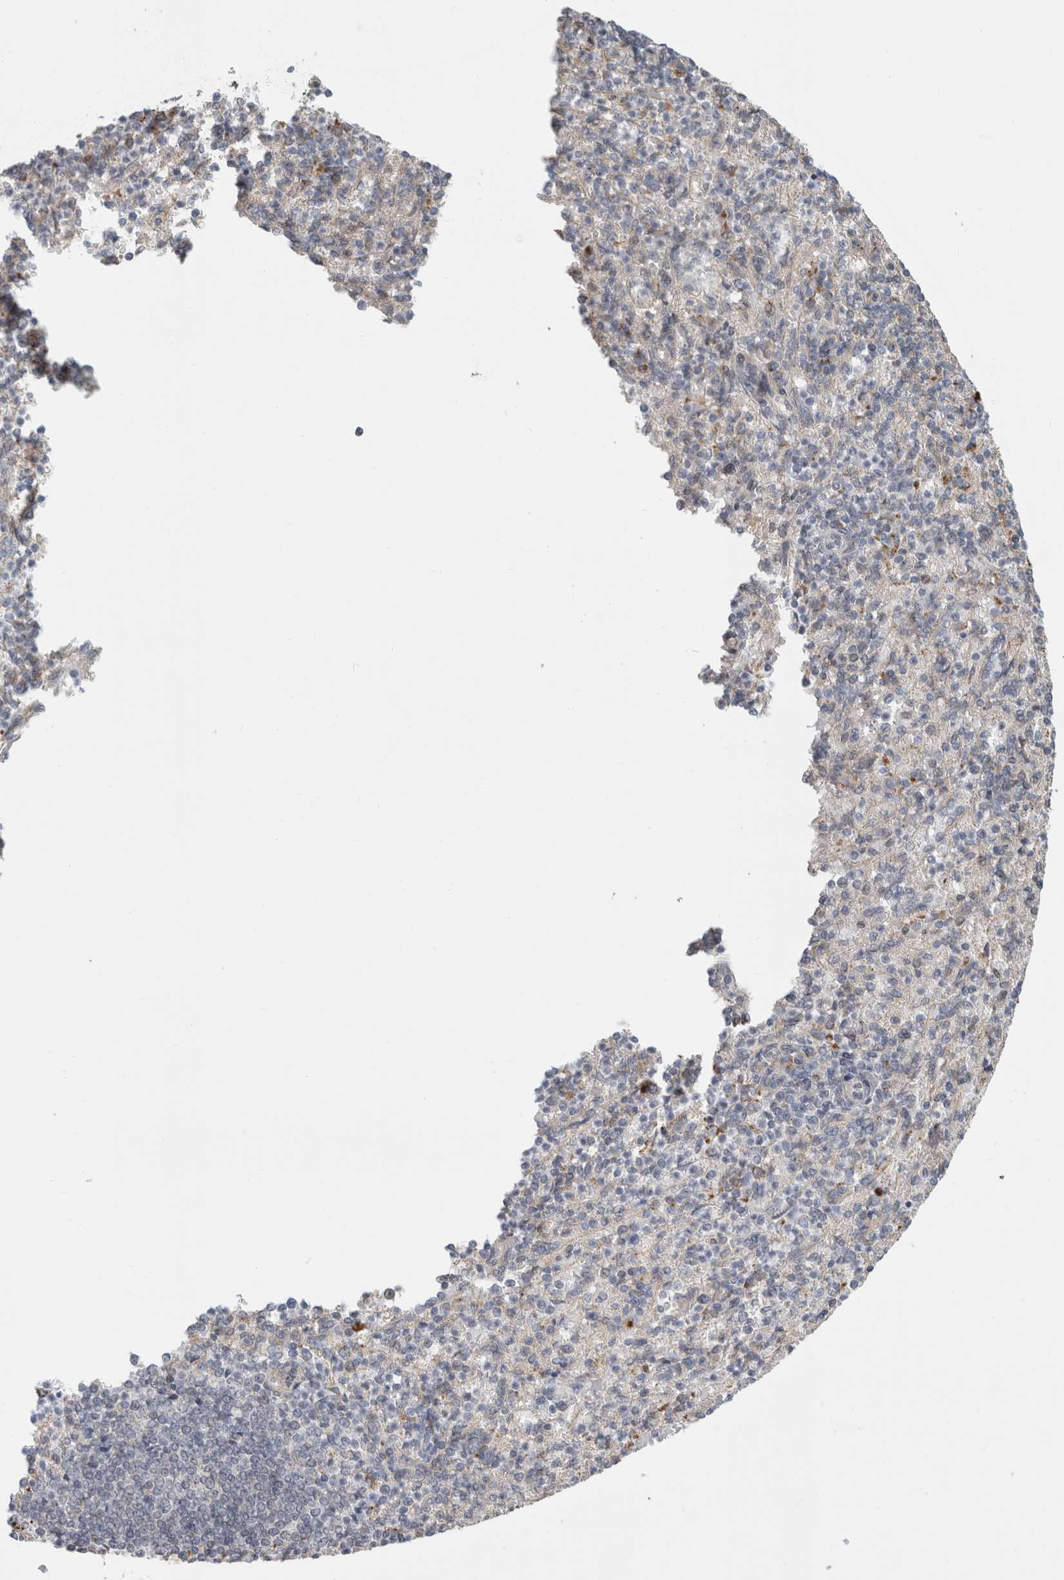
{"staining": {"intensity": "negative", "quantity": "none", "location": "none"}, "tissue": "spleen", "cell_type": "Cells in red pulp", "image_type": "normal", "snomed": [{"axis": "morphology", "description": "Normal tissue, NOS"}, {"axis": "topography", "description": "Spleen"}], "caption": "High magnification brightfield microscopy of unremarkable spleen stained with DAB (3,3'-diaminobenzidine) (brown) and counterstained with hematoxylin (blue): cells in red pulp show no significant staining. Nuclei are stained in blue.", "gene": "NAB2", "patient": {"sex": "female", "age": 74}}